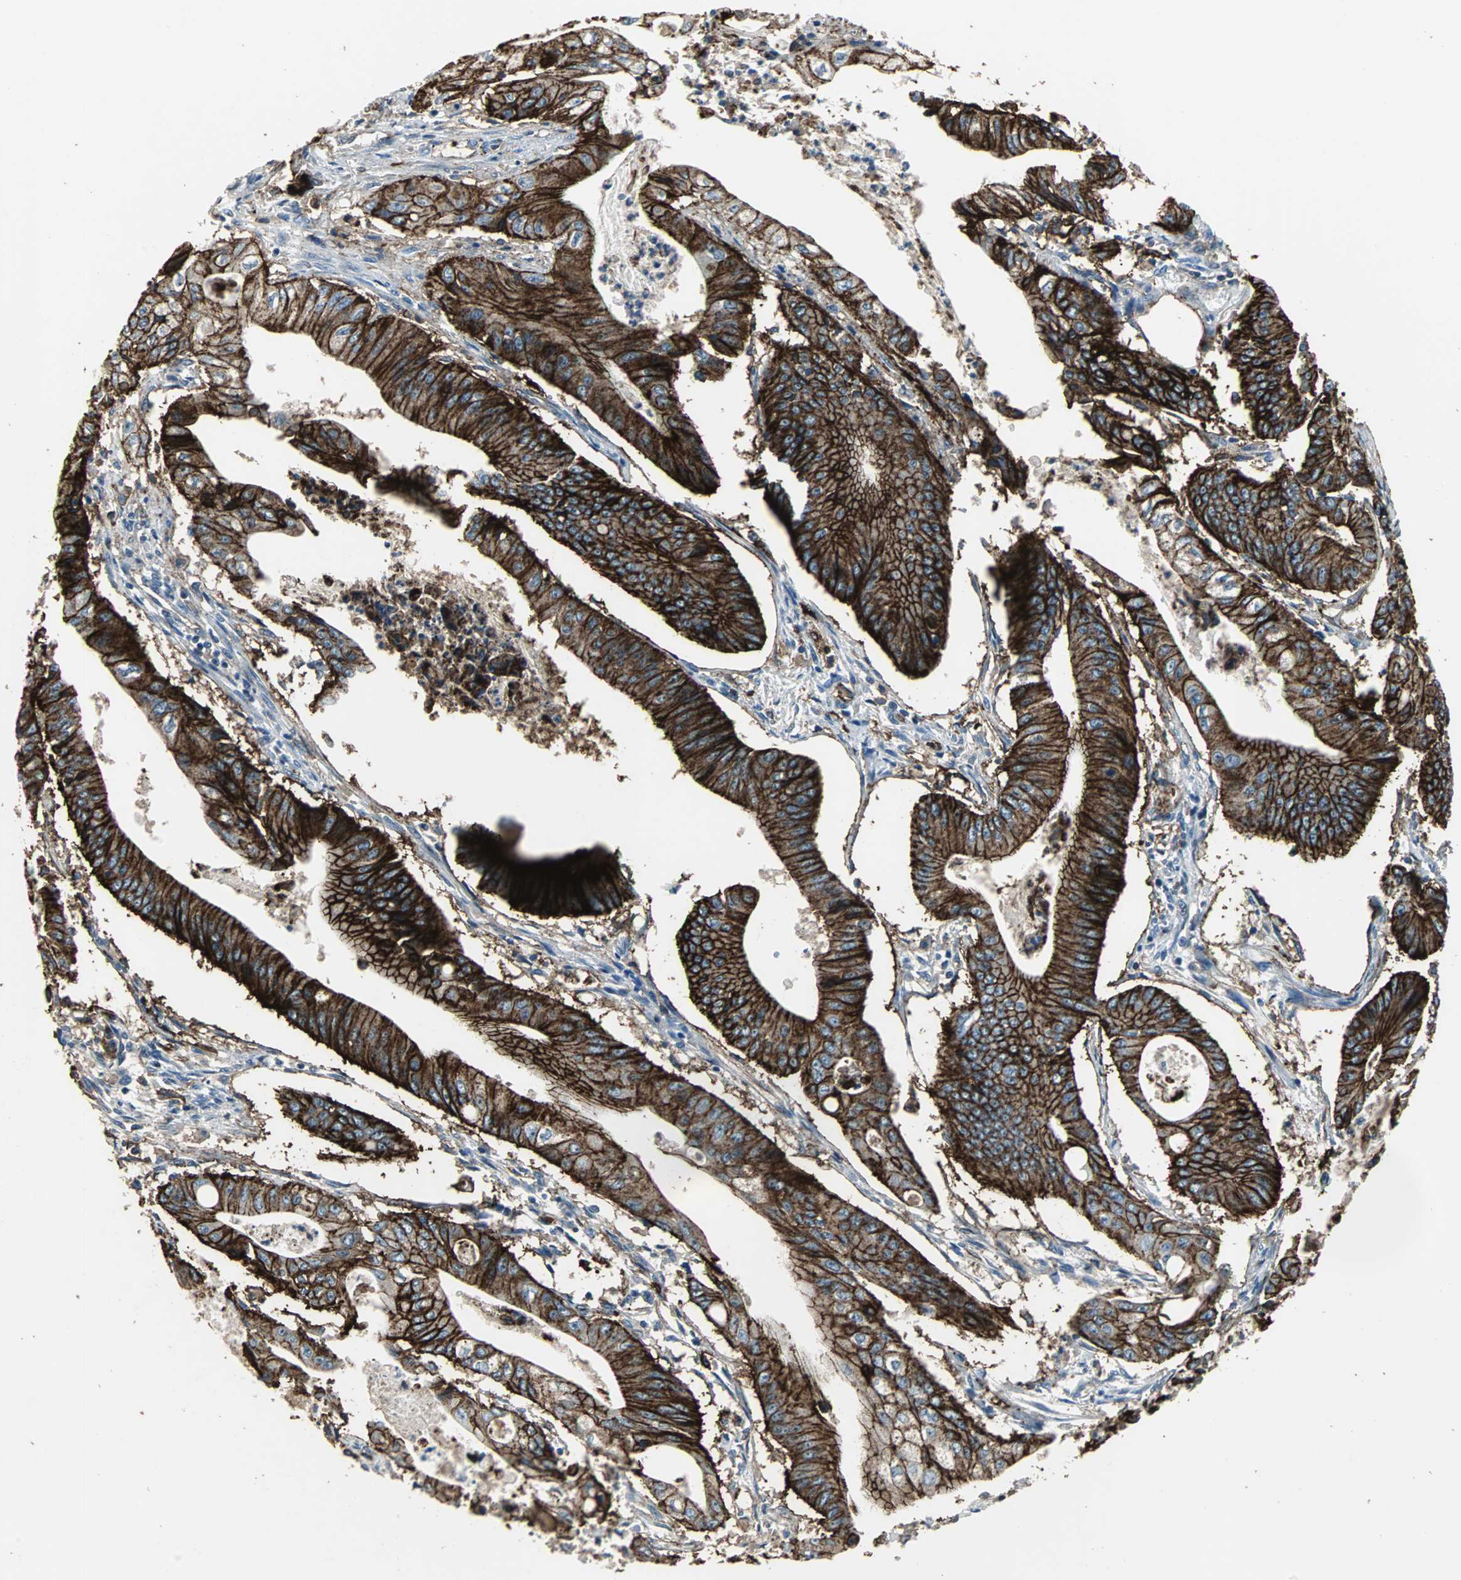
{"staining": {"intensity": "strong", "quantity": ">75%", "location": "cytoplasmic/membranous"}, "tissue": "pancreatic cancer", "cell_type": "Tumor cells", "image_type": "cancer", "snomed": [{"axis": "morphology", "description": "Normal tissue, NOS"}, {"axis": "topography", "description": "Lymph node"}], "caption": "Protein expression analysis of human pancreatic cancer reveals strong cytoplasmic/membranous positivity in about >75% of tumor cells. (Brightfield microscopy of DAB IHC at high magnification).", "gene": "F11R", "patient": {"sex": "male", "age": 62}}